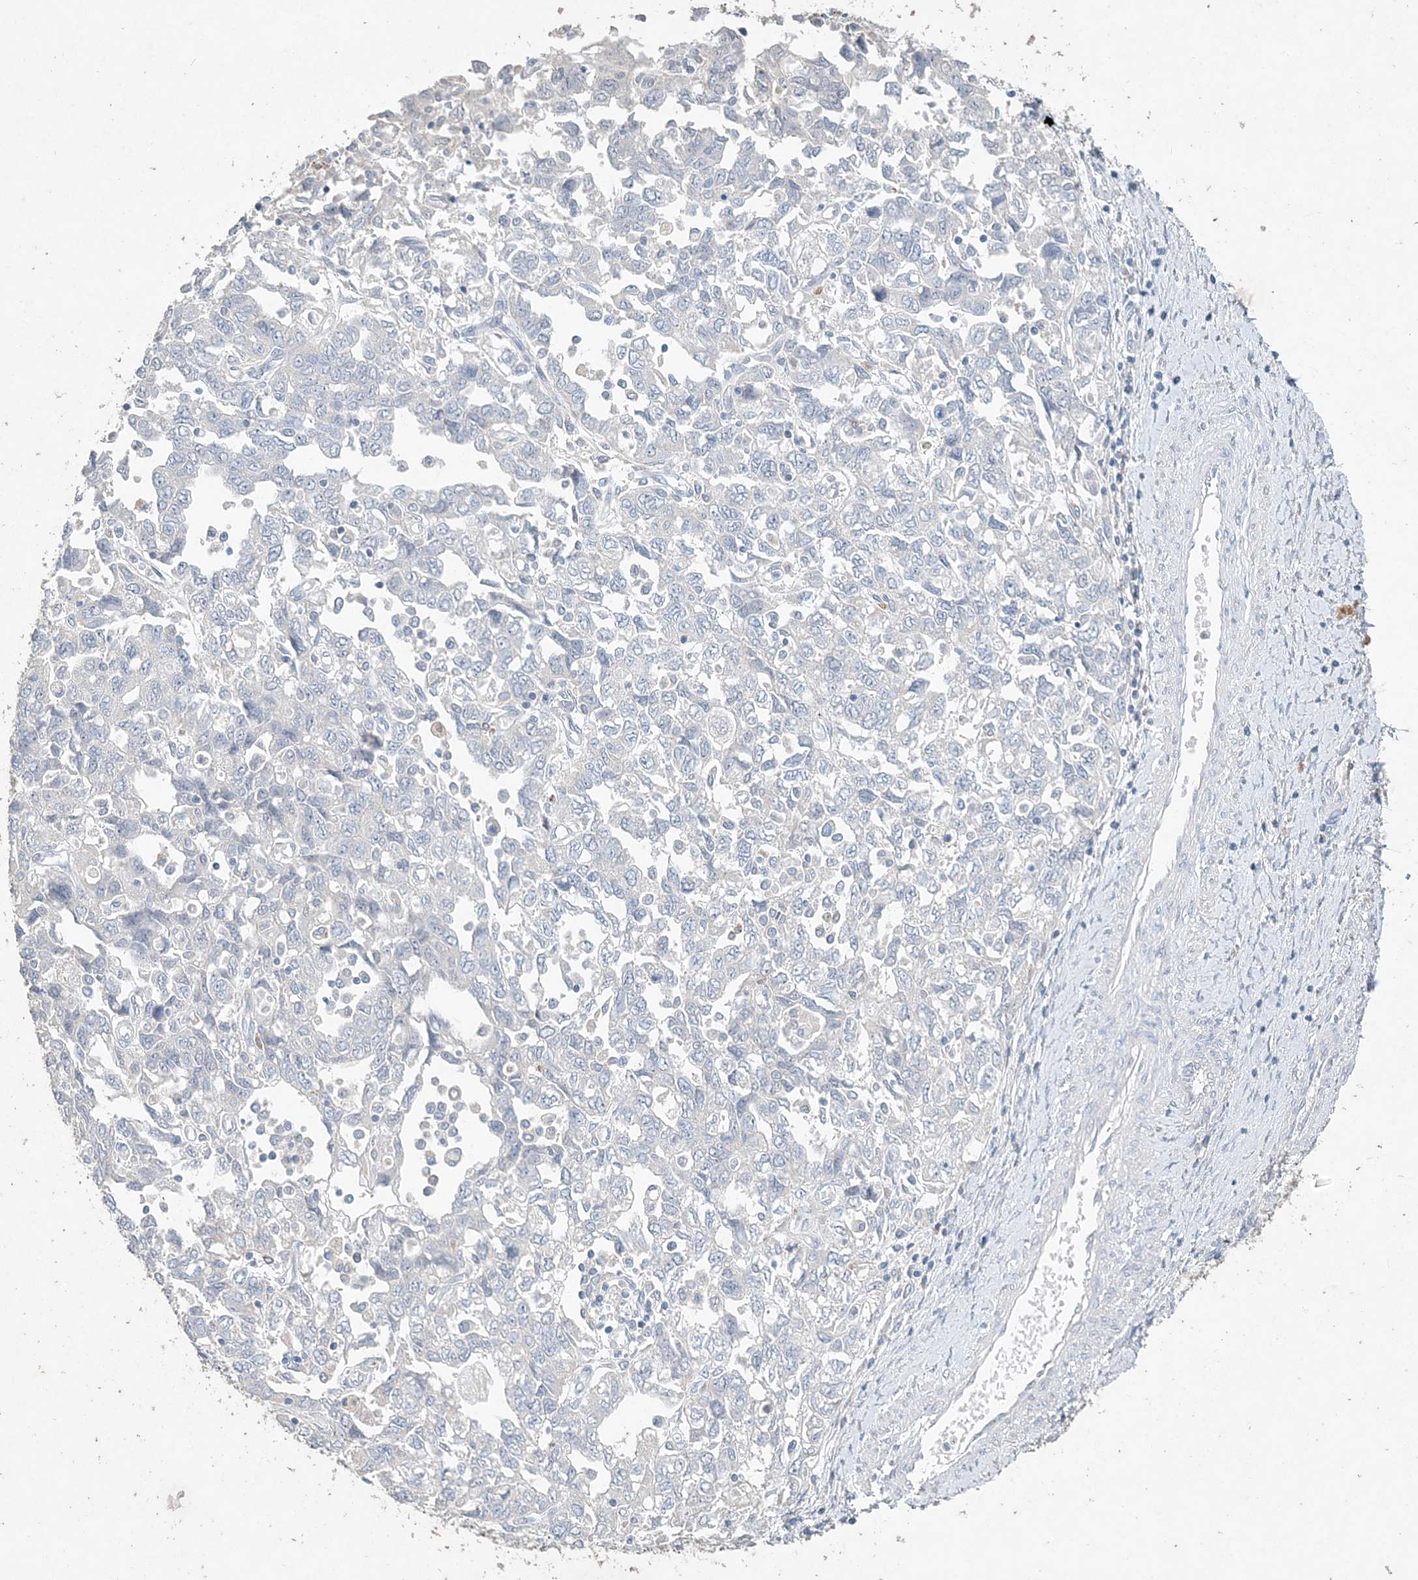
{"staining": {"intensity": "negative", "quantity": "none", "location": "none"}, "tissue": "ovarian cancer", "cell_type": "Tumor cells", "image_type": "cancer", "snomed": [{"axis": "morphology", "description": "Carcinoma, NOS"}, {"axis": "morphology", "description": "Cystadenocarcinoma, serous, NOS"}, {"axis": "topography", "description": "Ovary"}], "caption": "There is no significant expression in tumor cells of ovarian cancer.", "gene": "DNAH5", "patient": {"sex": "female", "age": 69}}